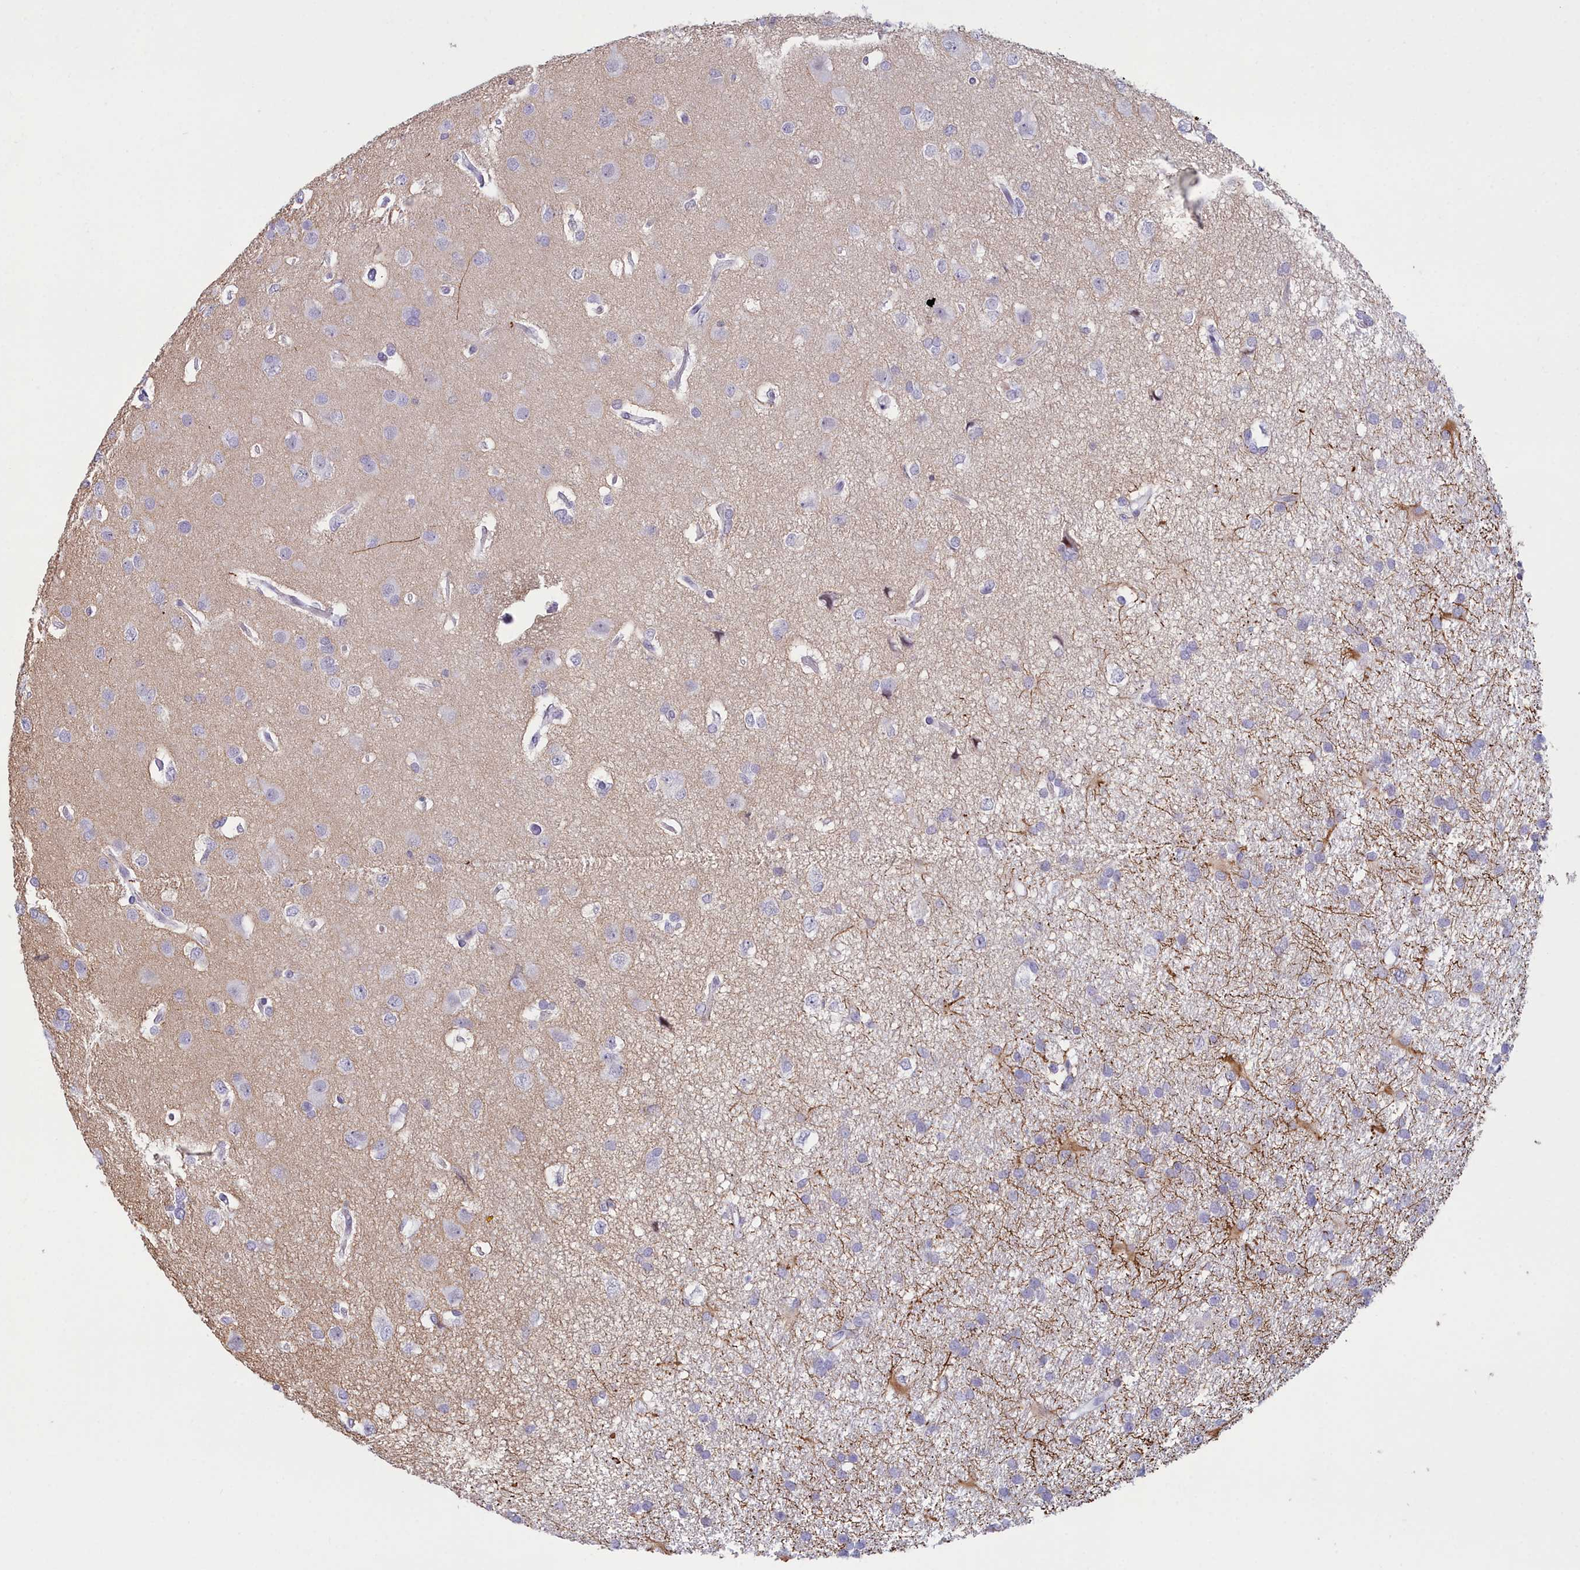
{"staining": {"intensity": "negative", "quantity": "none", "location": "none"}, "tissue": "glioma", "cell_type": "Tumor cells", "image_type": "cancer", "snomed": [{"axis": "morphology", "description": "Glioma, malignant, High grade"}, {"axis": "topography", "description": "Brain"}], "caption": "High power microscopy histopathology image of an immunohistochemistry (IHC) image of high-grade glioma (malignant), revealing no significant positivity in tumor cells.", "gene": "SNX20", "patient": {"sex": "male", "age": 77}}